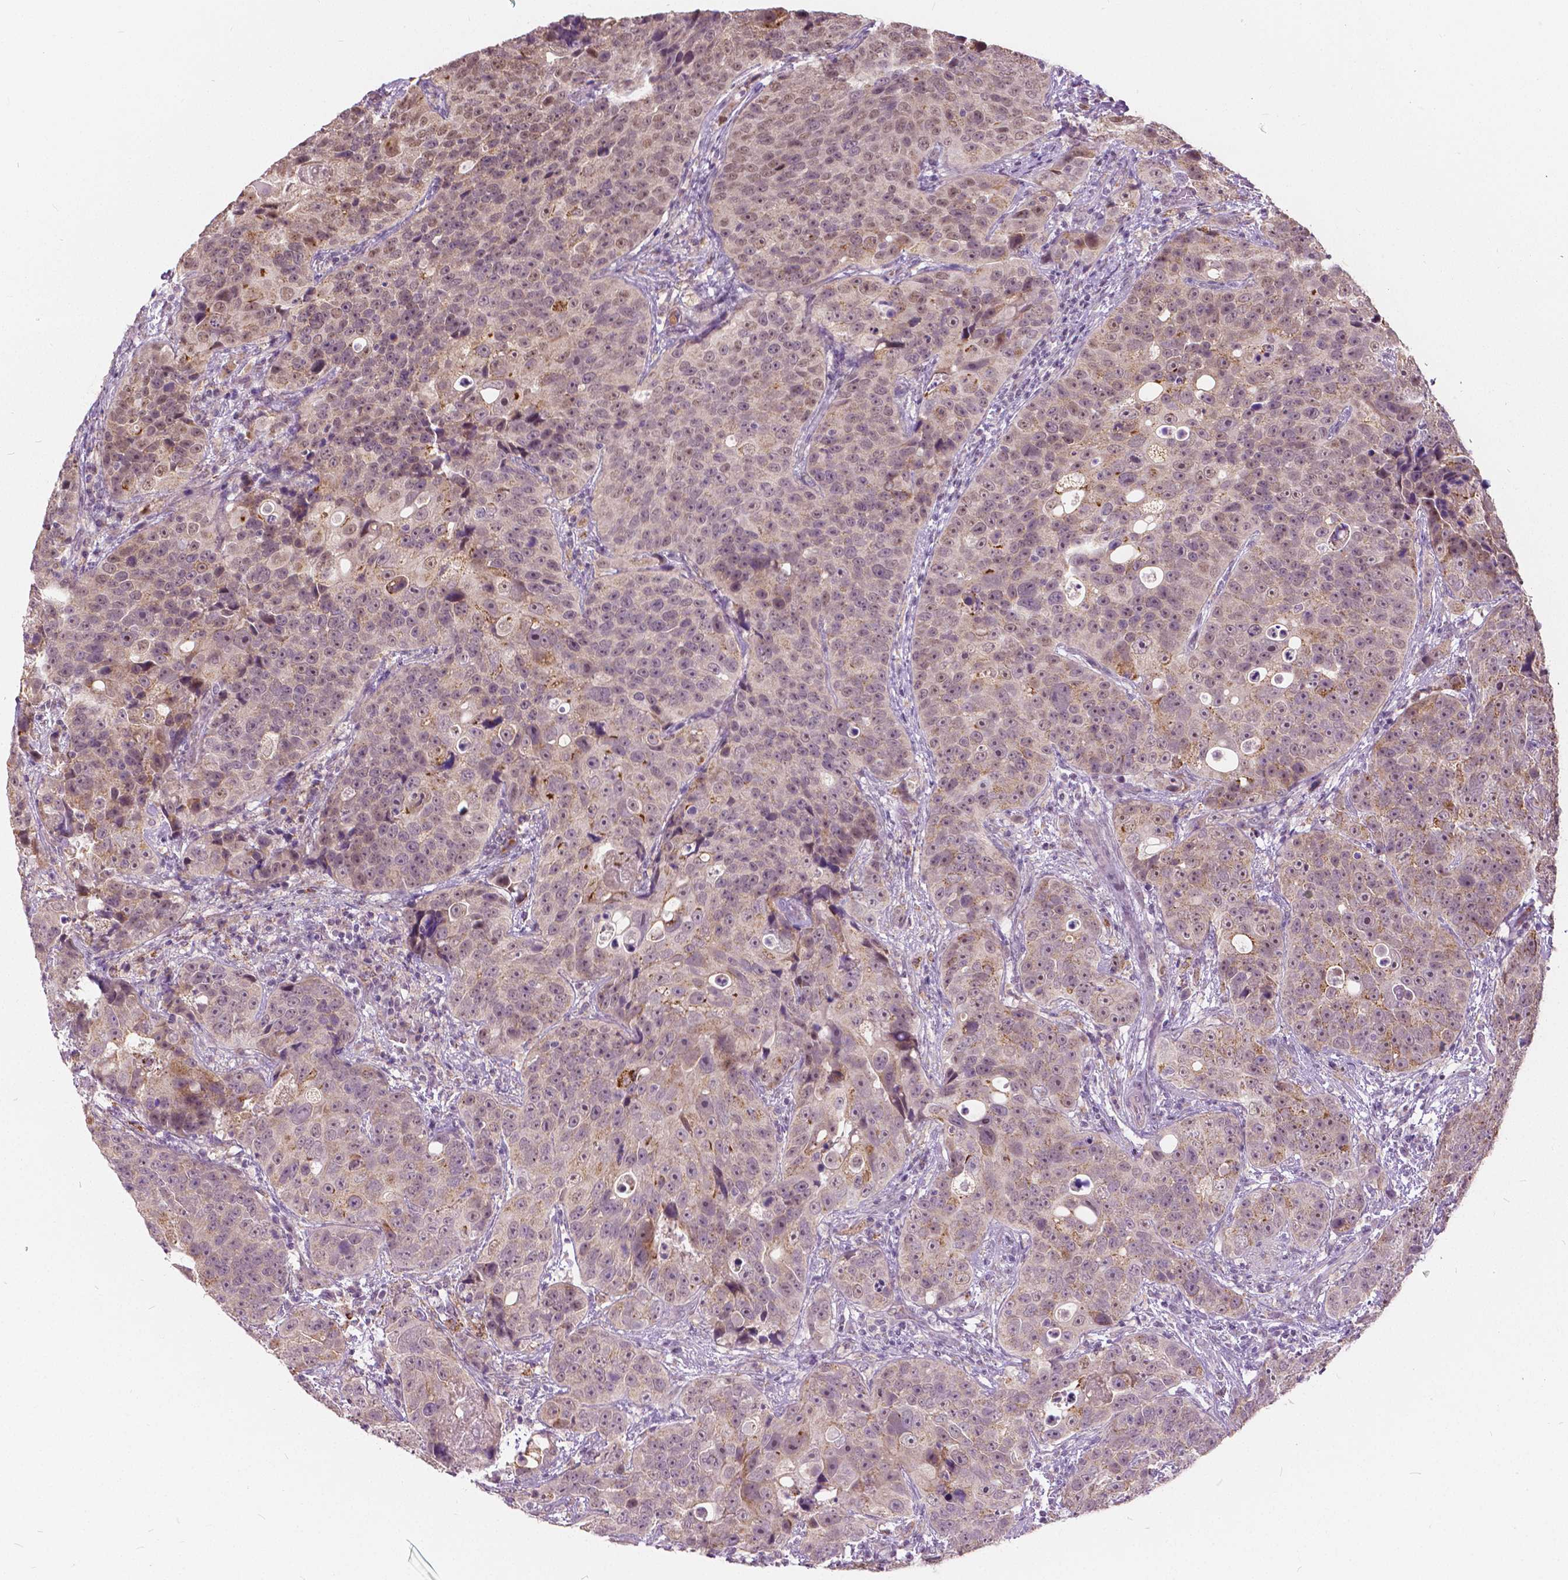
{"staining": {"intensity": "moderate", "quantity": "25%-75%", "location": "nuclear"}, "tissue": "urothelial cancer", "cell_type": "Tumor cells", "image_type": "cancer", "snomed": [{"axis": "morphology", "description": "Urothelial carcinoma, NOS"}, {"axis": "topography", "description": "Urinary bladder"}], "caption": "Immunohistochemistry (IHC) image of neoplastic tissue: transitional cell carcinoma stained using immunohistochemistry (IHC) shows medium levels of moderate protein expression localized specifically in the nuclear of tumor cells, appearing as a nuclear brown color.", "gene": "DLX6", "patient": {"sex": "male", "age": 52}}